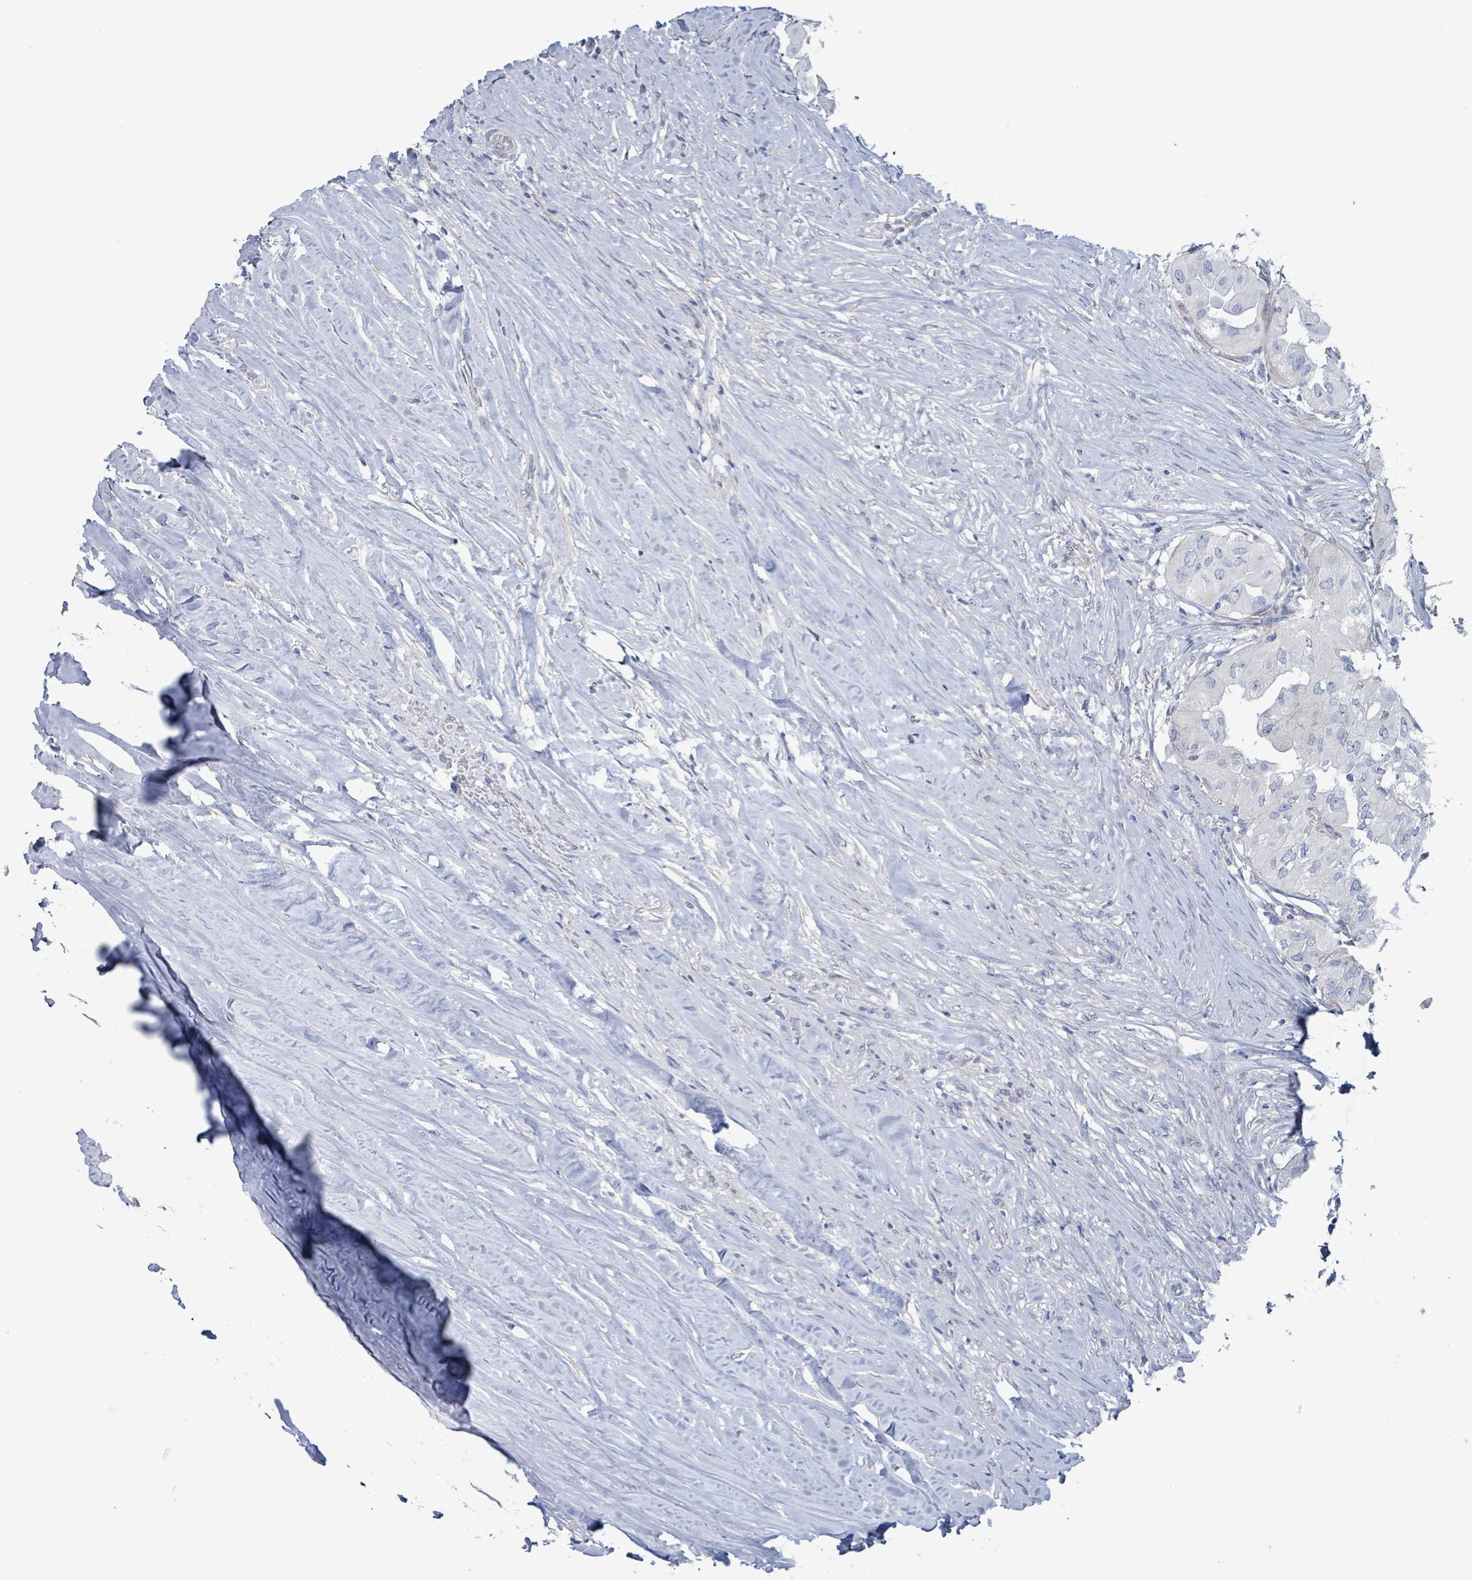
{"staining": {"intensity": "negative", "quantity": "none", "location": "none"}, "tissue": "thyroid cancer", "cell_type": "Tumor cells", "image_type": "cancer", "snomed": [{"axis": "morphology", "description": "Papillary adenocarcinoma, NOS"}, {"axis": "topography", "description": "Thyroid gland"}], "caption": "The IHC histopathology image has no significant staining in tumor cells of papillary adenocarcinoma (thyroid) tissue. The staining is performed using DAB brown chromogen with nuclei counter-stained in using hematoxylin.", "gene": "PKLR", "patient": {"sex": "female", "age": 59}}